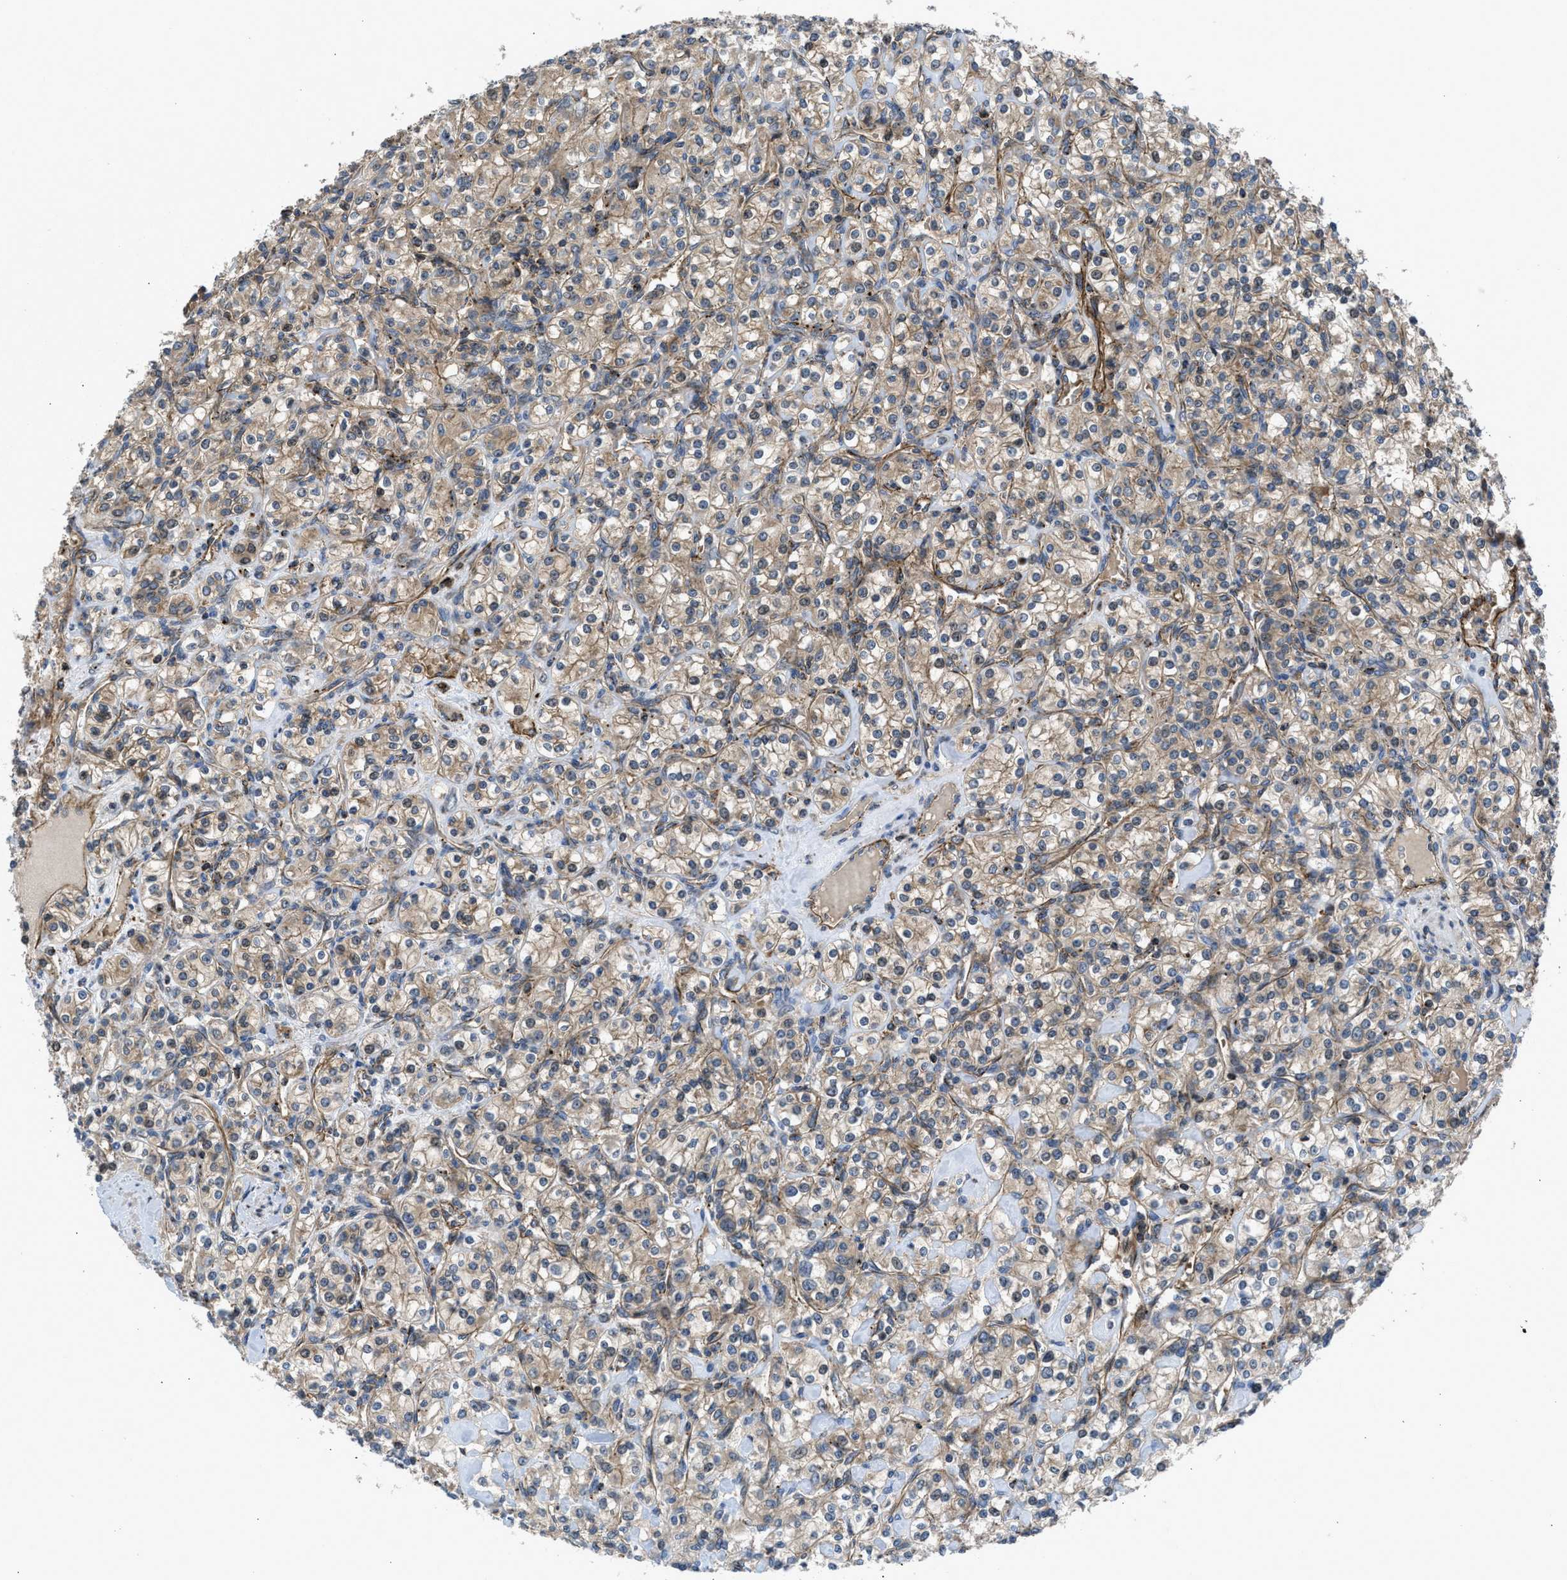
{"staining": {"intensity": "weak", "quantity": ">75%", "location": "cytoplasmic/membranous"}, "tissue": "renal cancer", "cell_type": "Tumor cells", "image_type": "cancer", "snomed": [{"axis": "morphology", "description": "Adenocarcinoma, NOS"}, {"axis": "topography", "description": "Kidney"}], "caption": "A low amount of weak cytoplasmic/membranous positivity is appreciated in approximately >75% of tumor cells in renal cancer tissue.", "gene": "GPATCH2L", "patient": {"sex": "male", "age": 77}}